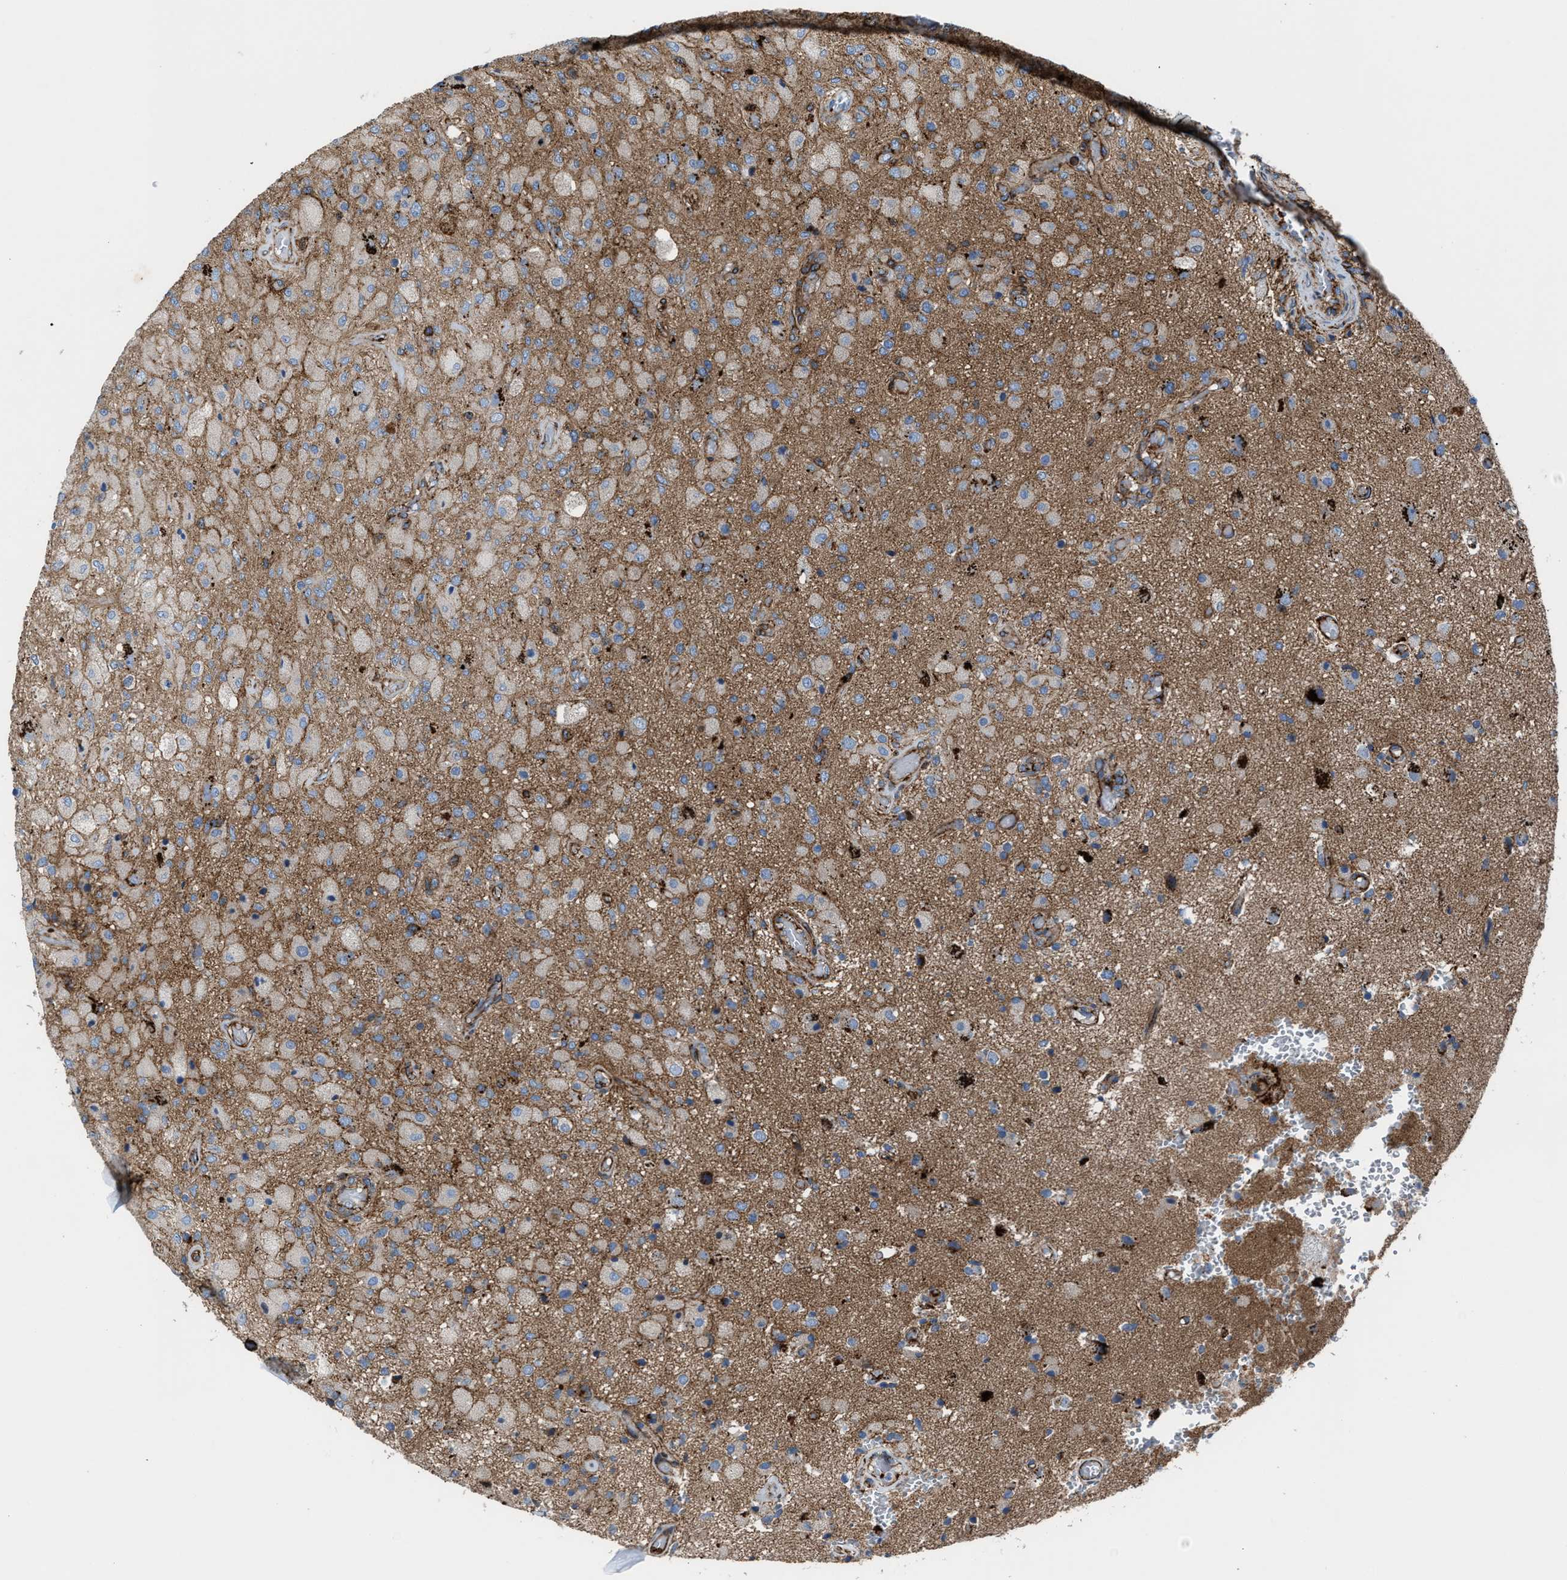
{"staining": {"intensity": "weak", "quantity": ">75%", "location": "cytoplasmic/membranous"}, "tissue": "glioma", "cell_type": "Tumor cells", "image_type": "cancer", "snomed": [{"axis": "morphology", "description": "Normal tissue, NOS"}, {"axis": "morphology", "description": "Glioma, malignant, High grade"}, {"axis": "topography", "description": "Cerebral cortex"}], "caption": "Immunohistochemical staining of glioma exhibits weak cytoplasmic/membranous protein staining in about >75% of tumor cells.", "gene": "AGPAT2", "patient": {"sex": "male", "age": 77}}